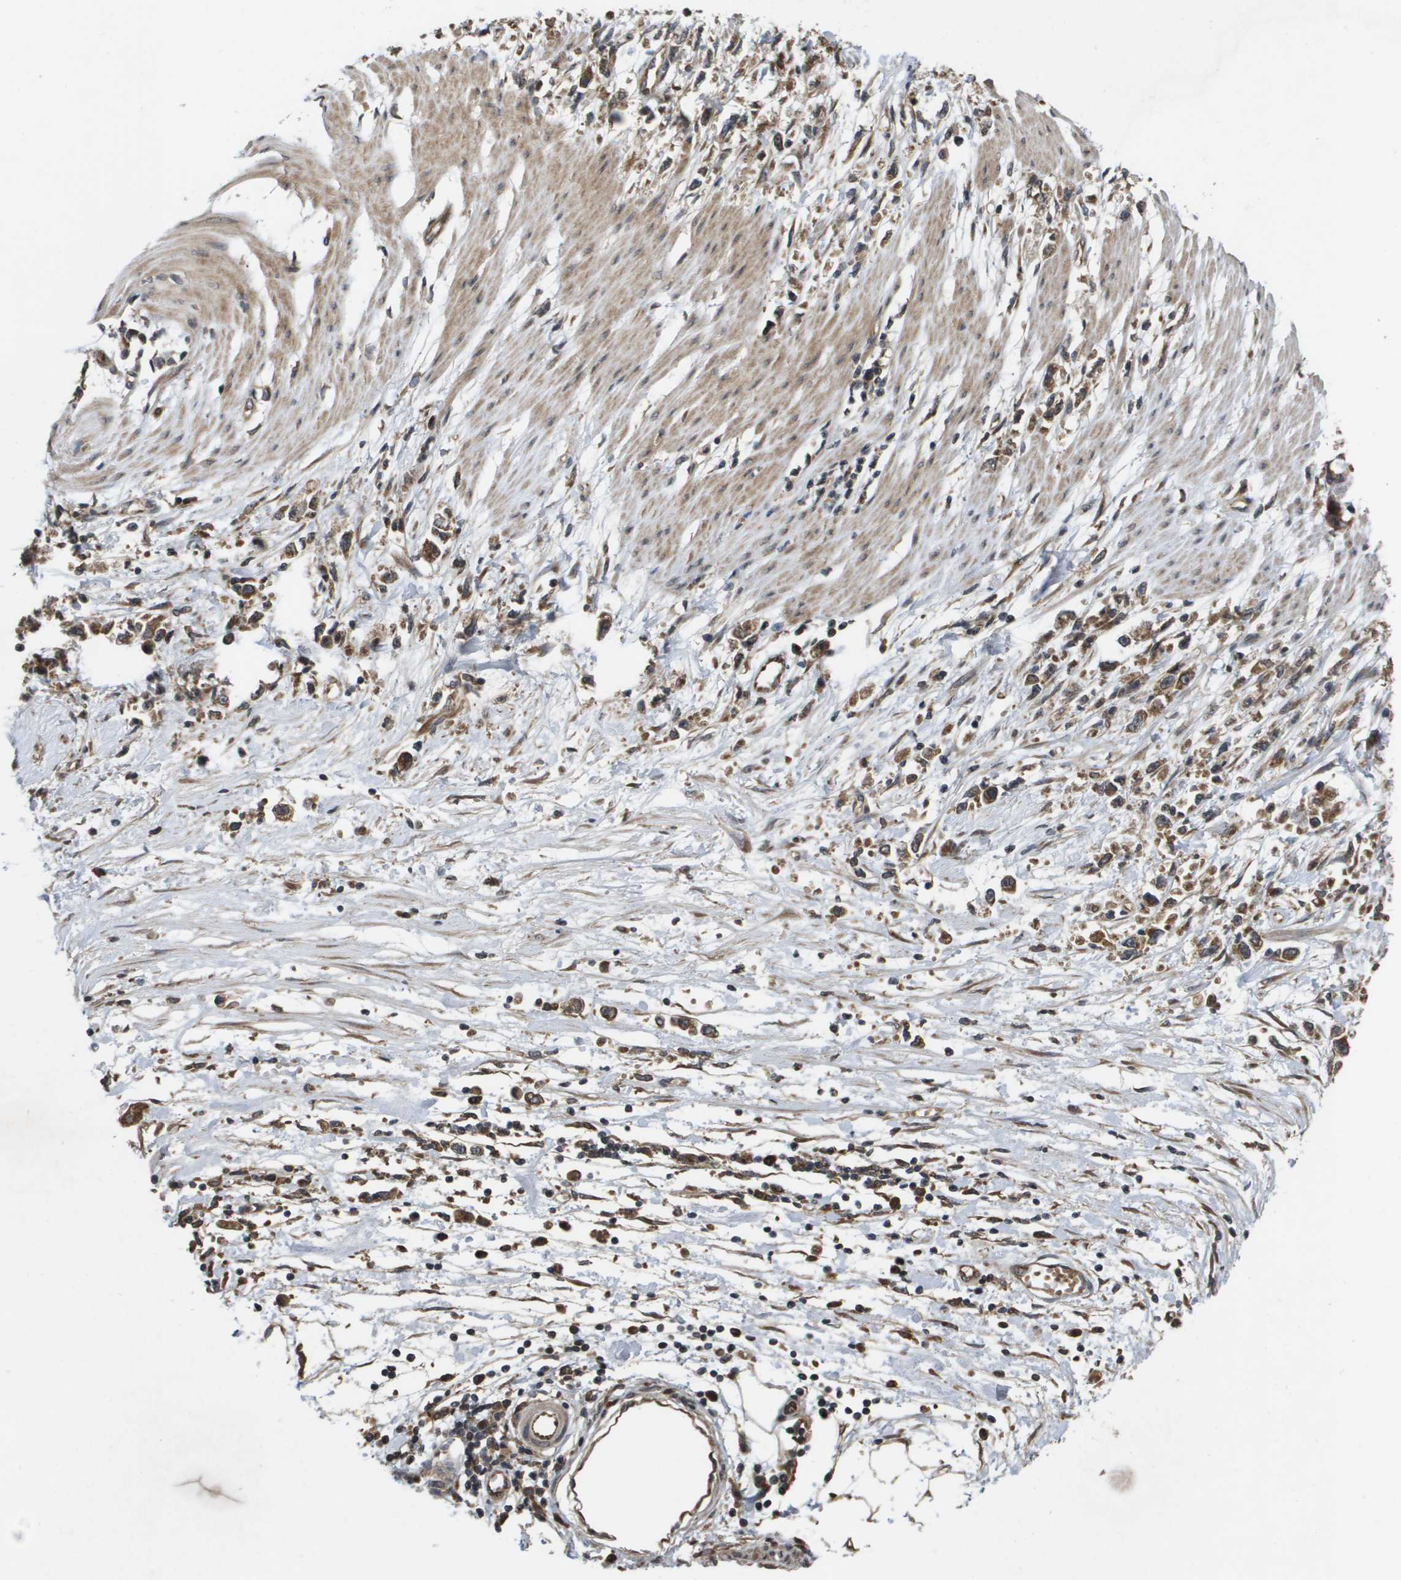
{"staining": {"intensity": "moderate", "quantity": ">75%", "location": "cytoplasmic/membranous"}, "tissue": "stomach cancer", "cell_type": "Tumor cells", "image_type": "cancer", "snomed": [{"axis": "morphology", "description": "Adenocarcinoma, NOS"}, {"axis": "topography", "description": "Stomach"}], "caption": "A high-resolution photomicrograph shows immunohistochemistry (IHC) staining of stomach adenocarcinoma, which displays moderate cytoplasmic/membranous expression in about >75% of tumor cells. Nuclei are stained in blue.", "gene": "SPTLC1", "patient": {"sex": "female", "age": 59}}